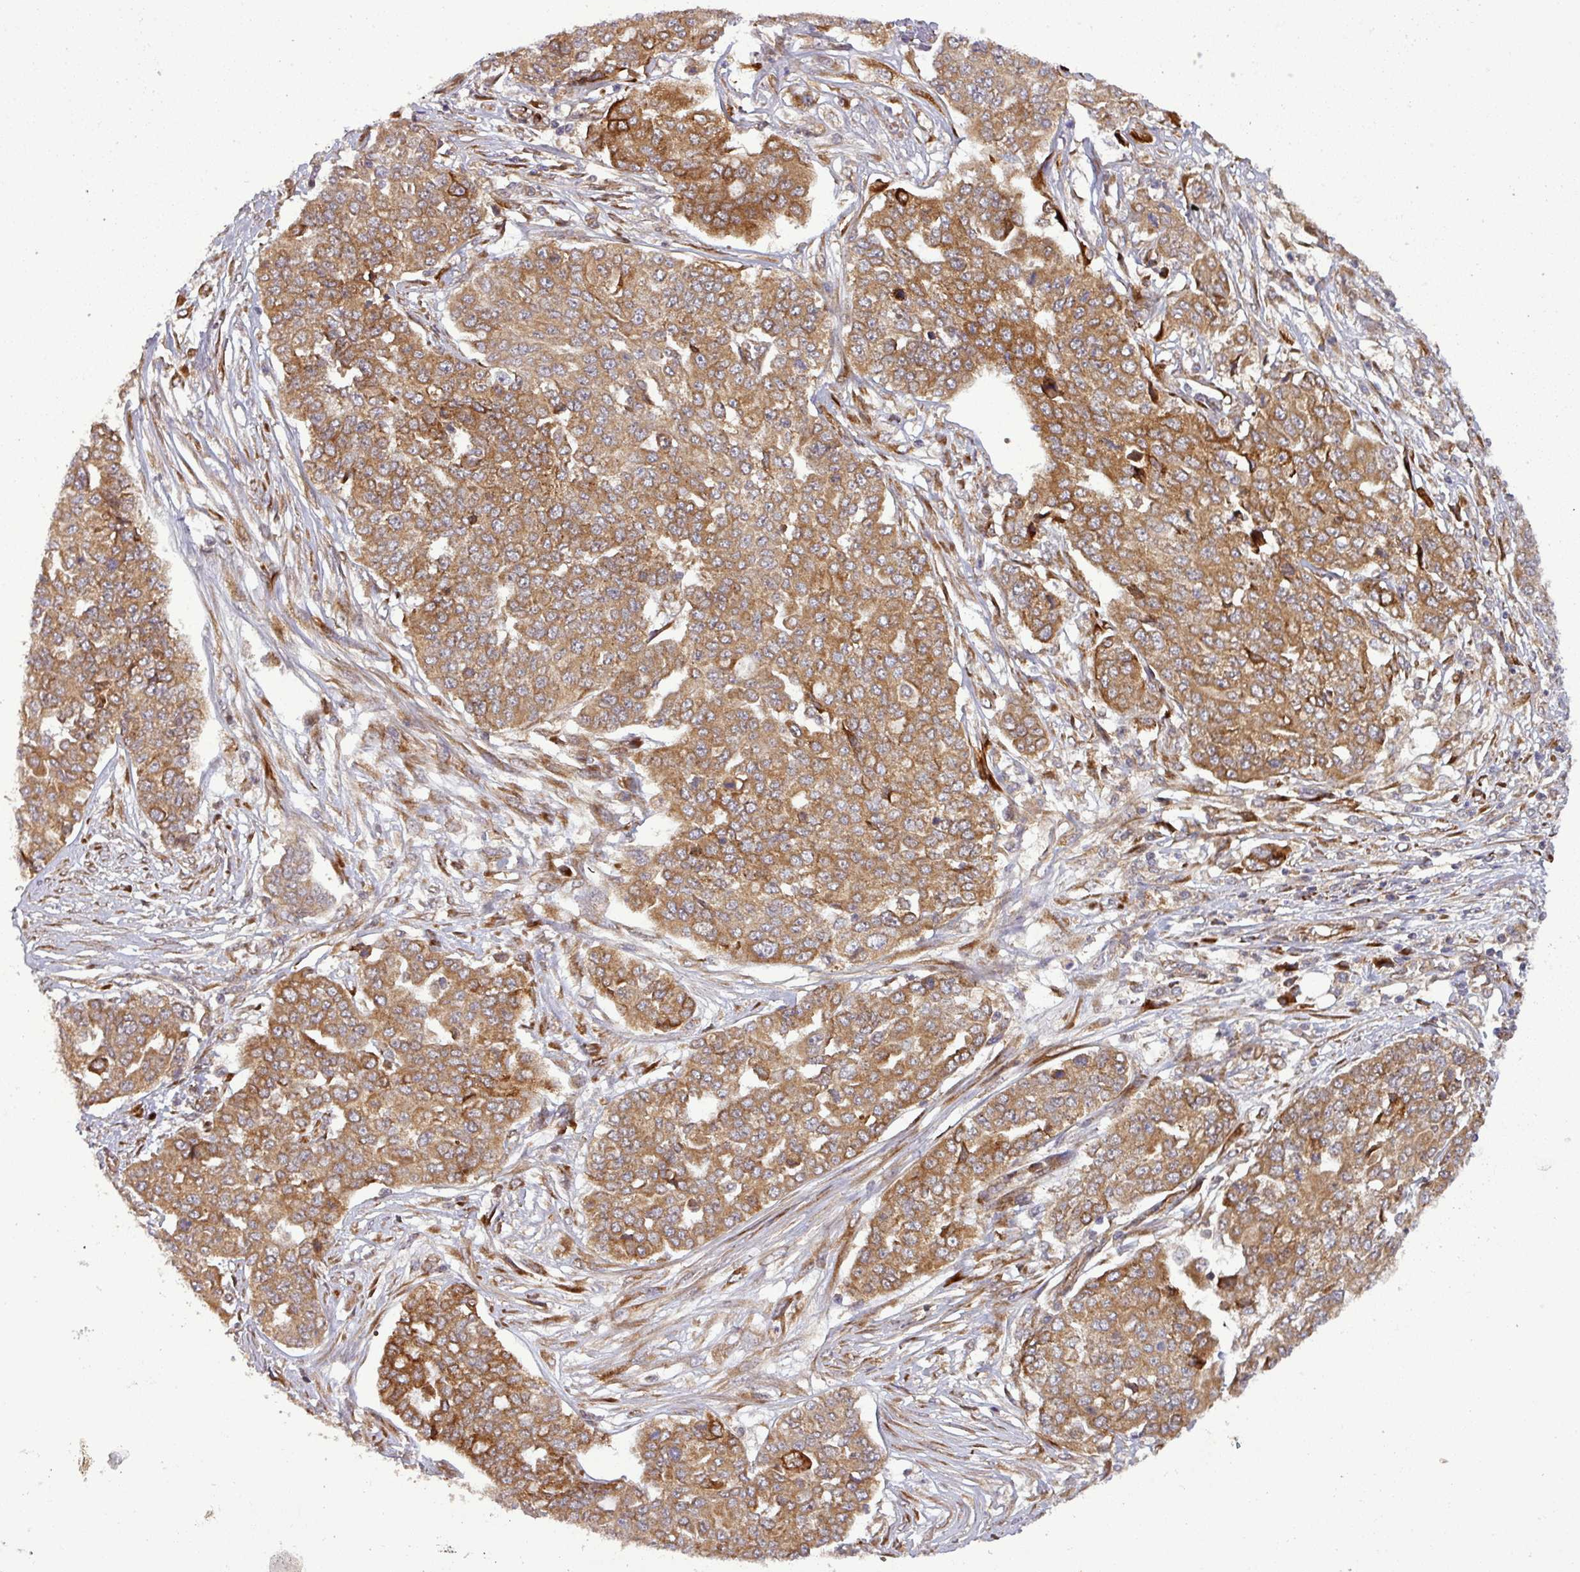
{"staining": {"intensity": "moderate", "quantity": ">75%", "location": "cytoplasmic/membranous"}, "tissue": "ovarian cancer", "cell_type": "Tumor cells", "image_type": "cancer", "snomed": [{"axis": "morphology", "description": "Cystadenocarcinoma, serous, NOS"}, {"axis": "topography", "description": "Soft tissue"}, {"axis": "topography", "description": "Ovary"}], "caption": "A histopathology image of human ovarian serous cystadenocarcinoma stained for a protein demonstrates moderate cytoplasmic/membranous brown staining in tumor cells.", "gene": "ART1", "patient": {"sex": "female", "age": 57}}